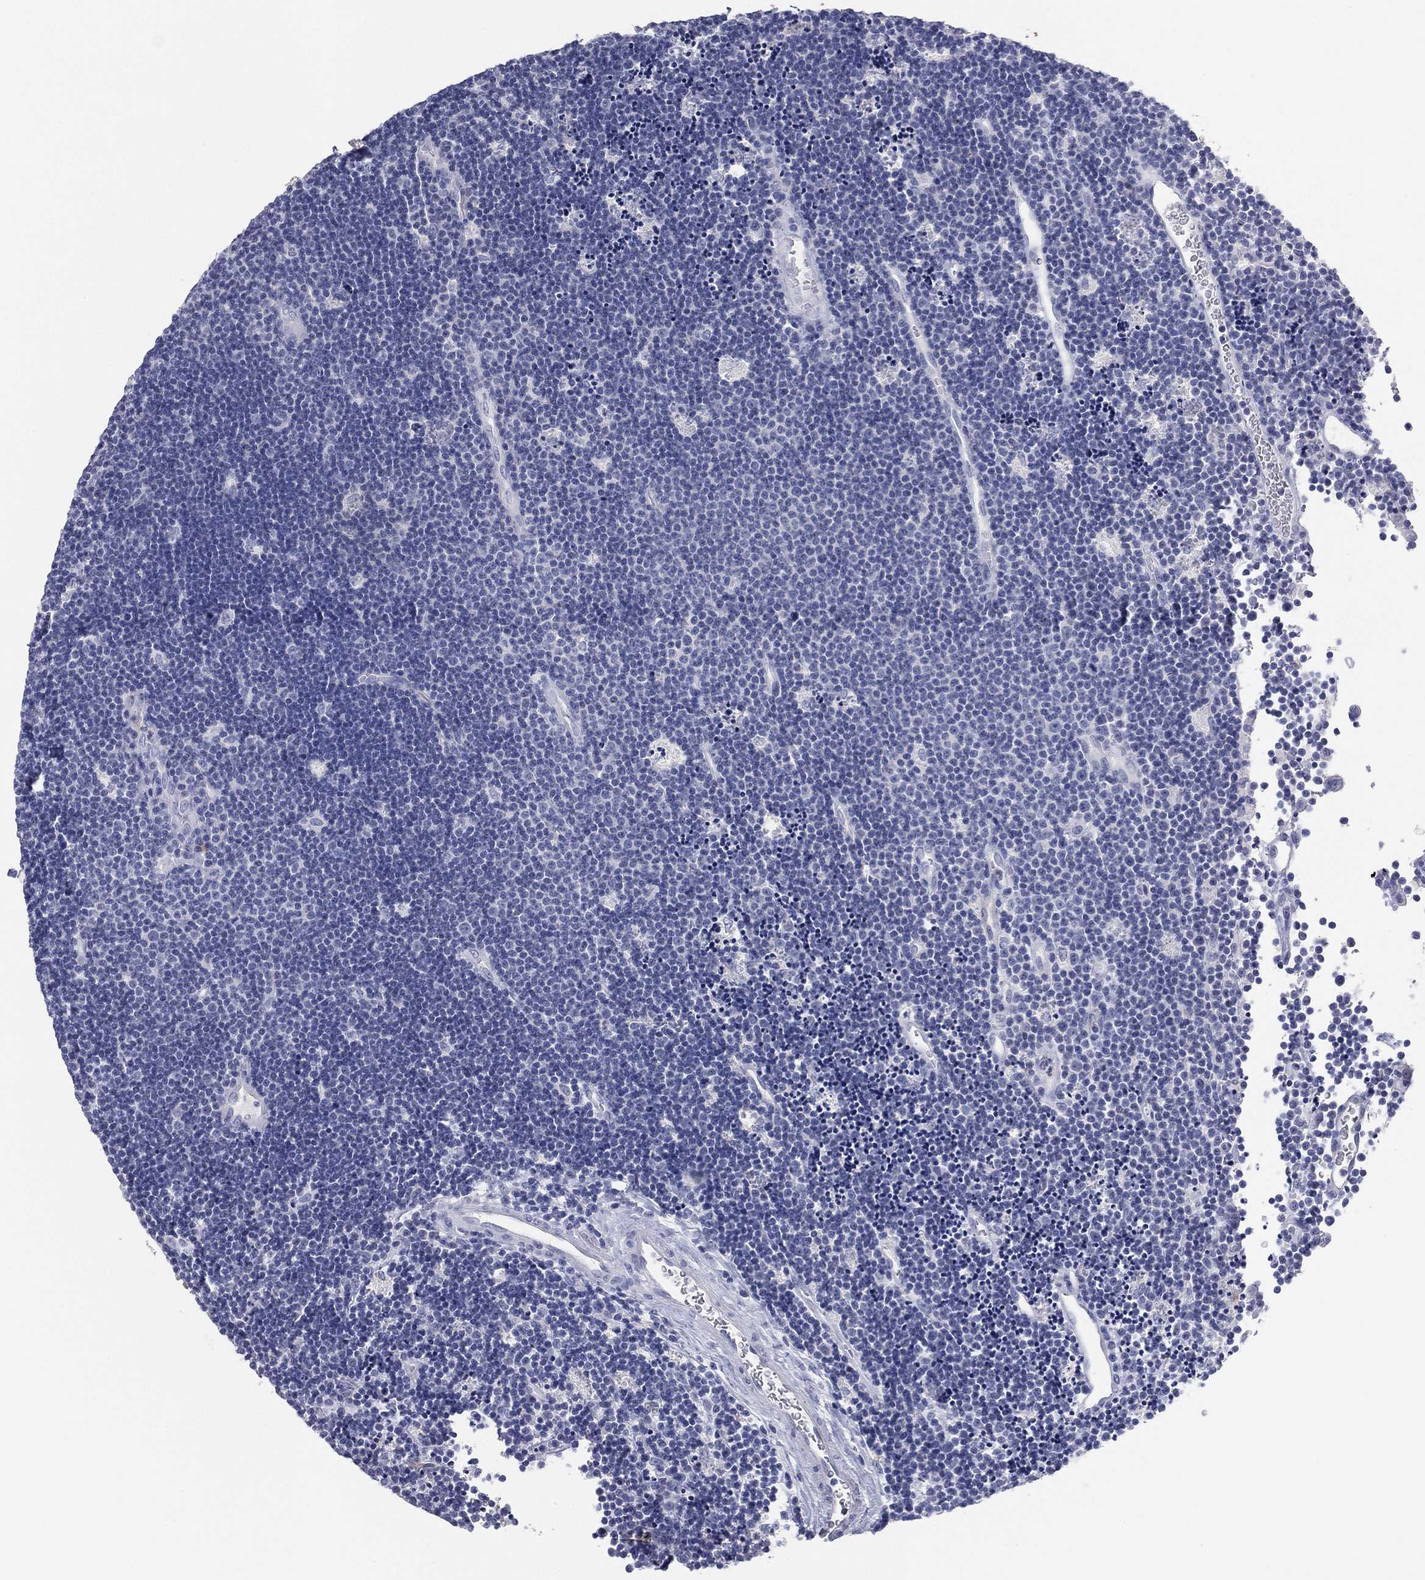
{"staining": {"intensity": "negative", "quantity": "none", "location": "none"}, "tissue": "lymphoma", "cell_type": "Tumor cells", "image_type": "cancer", "snomed": [{"axis": "morphology", "description": "Malignant lymphoma, non-Hodgkin's type, Low grade"}, {"axis": "topography", "description": "Brain"}], "caption": "The histopathology image demonstrates no staining of tumor cells in lymphoma. The staining was performed using DAB (3,3'-diaminobenzidine) to visualize the protein expression in brown, while the nuclei were stained in blue with hematoxylin (Magnification: 20x).", "gene": "KRT7", "patient": {"sex": "female", "age": 66}}